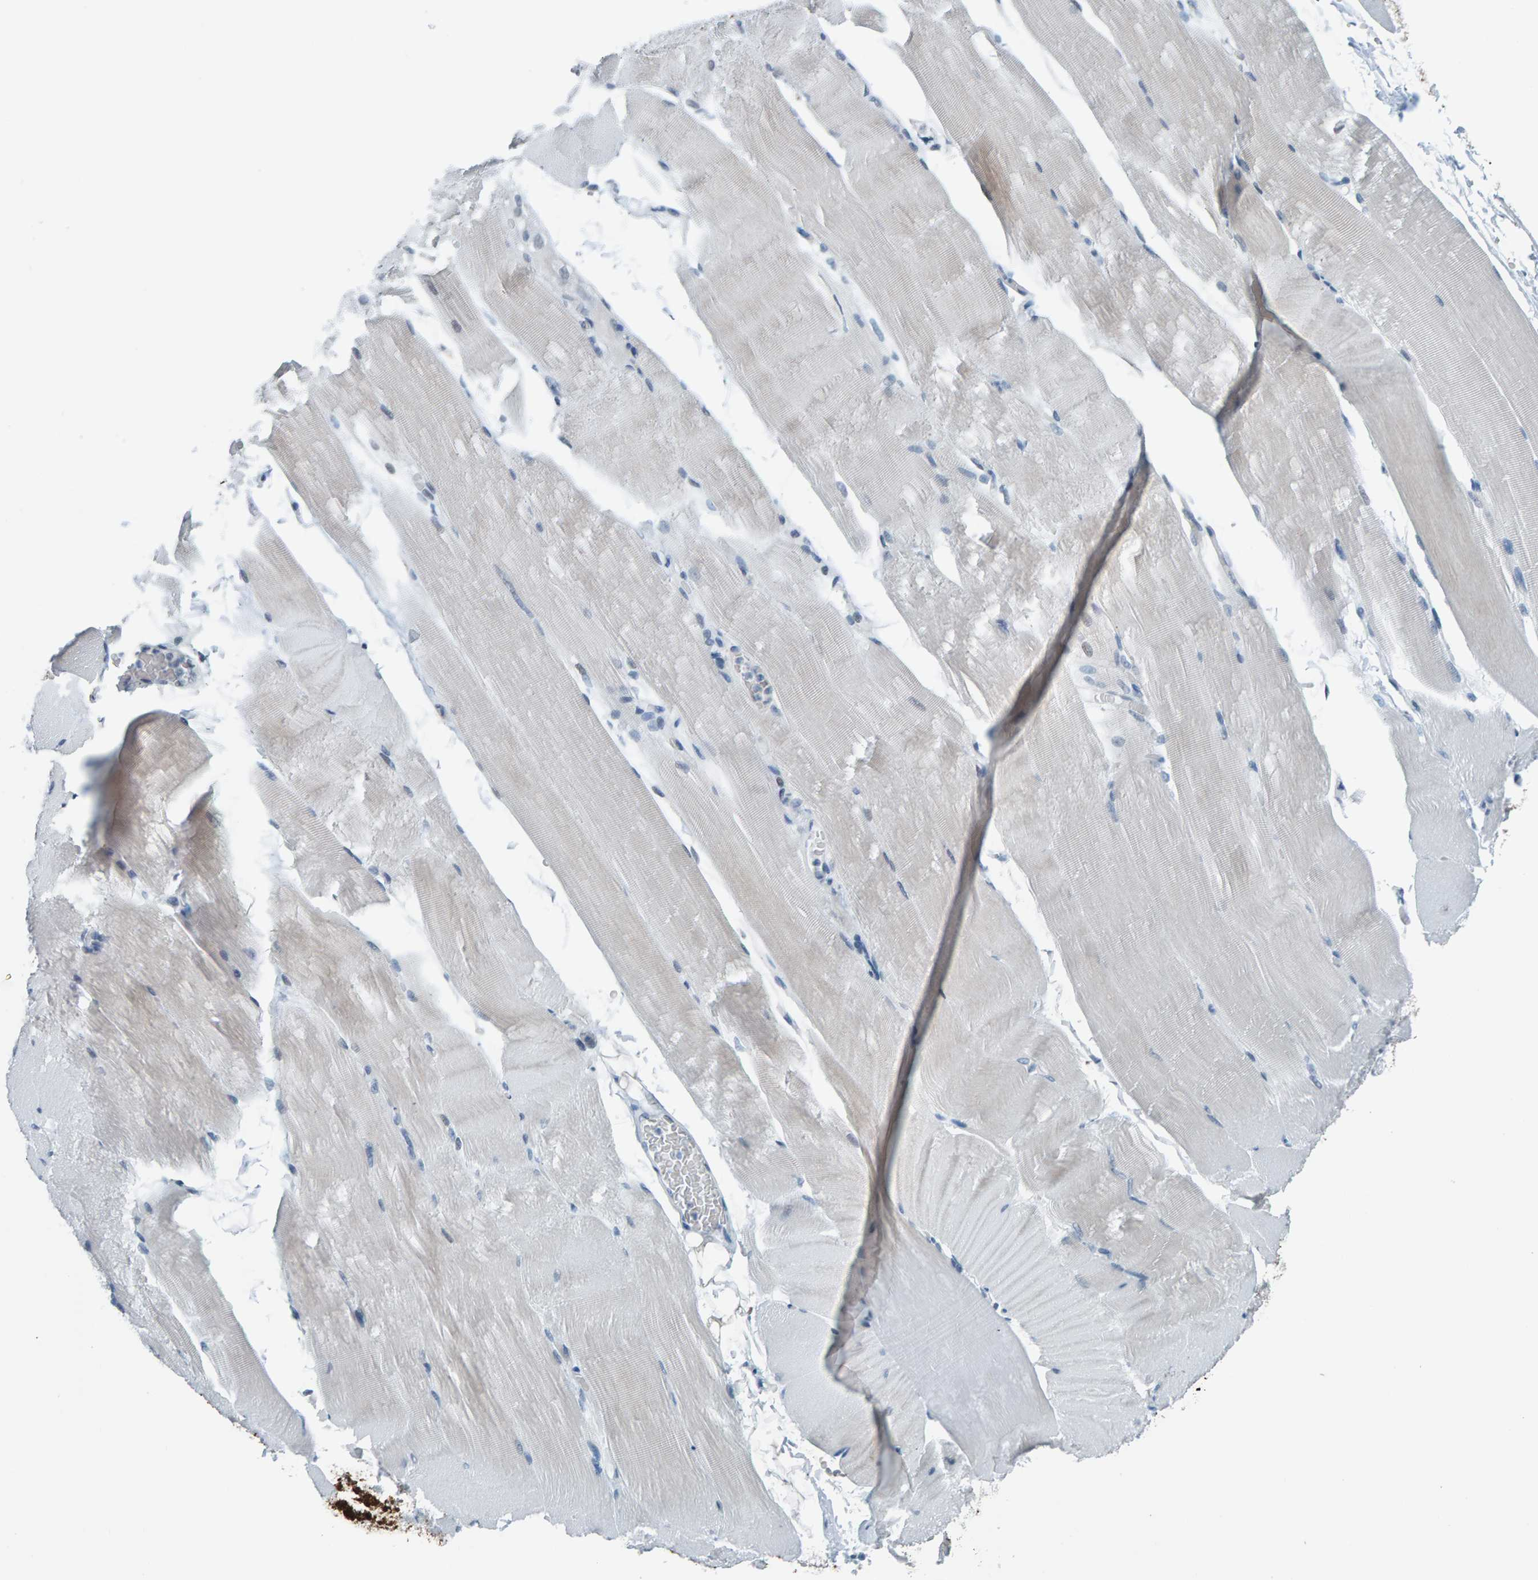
{"staining": {"intensity": "negative", "quantity": "none", "location": "none"}, "tissue": "skeletal muscle", "cell_type": "Myocytes", "image_type": "normal", "snomed": [{"axis": "morphology", "description": "Normal tissue, NOS"}, {"axis": "topography", "description": "Skeletal muscle"}, {"axis": "topography", "description": "Parathyroid gland"}], "caption": "Myocytes are negative for protein expression in unremarkable human skeletal muscle. (DAB (3,3'-diaminobenzidine) immunohistochemistry (IHC) with hematoxylin counter stain).", "gene": "CNP", "patient": {"sex": "female", "age": 37}}